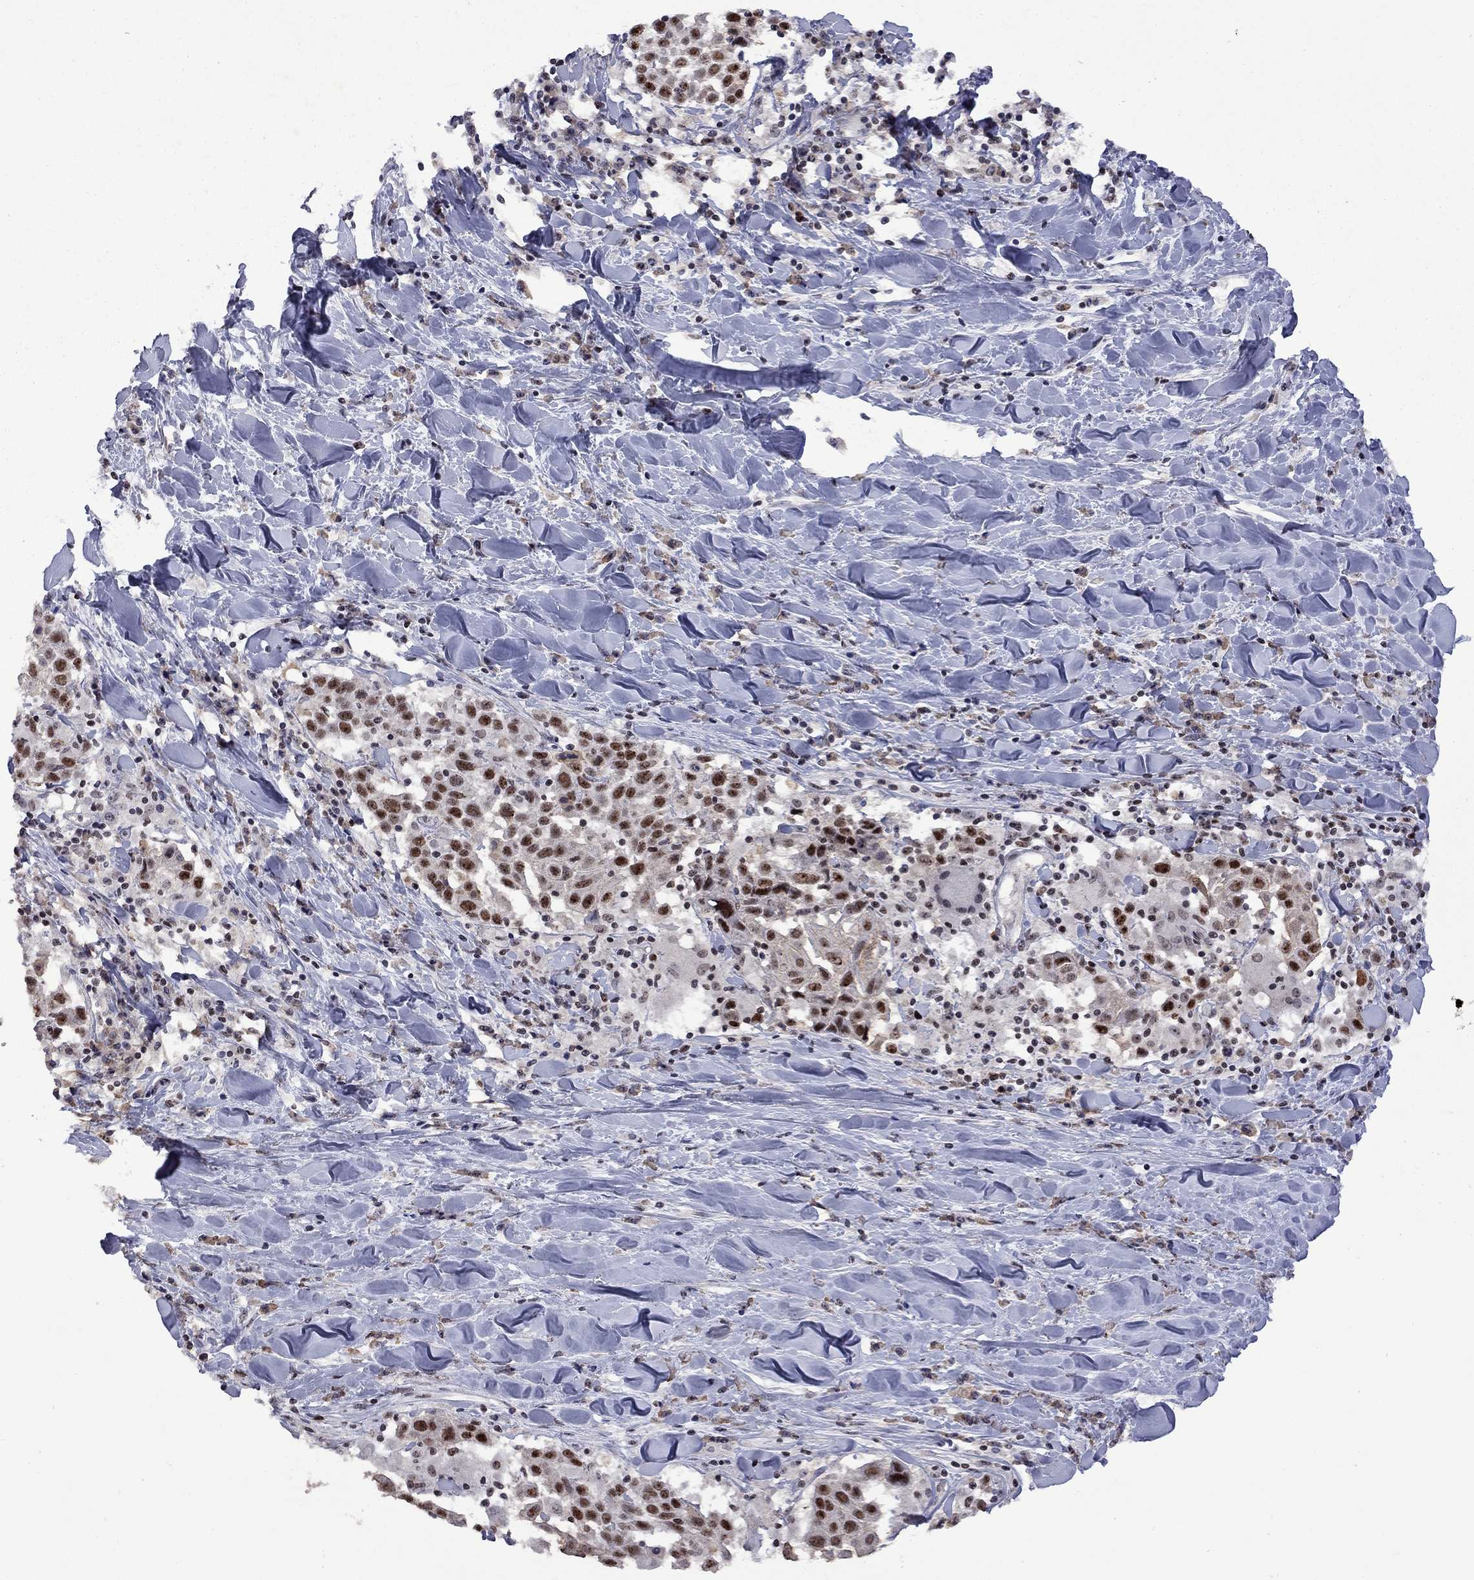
{"staining": {"intensity": "strong", "quantity": ">75%", "location": "nuclear"}, "tissue": "lung cancer", "cell_type": "Tumor cells", "image_type": "cancer", "snomed": [{"axis": "morphology", "description": "Squamous cell carcinoma, NOS"}, {"axis": "topography", "description": "Lung"}], "caption": "Lung squamous cell carcinoma stained for a protein demonstrates strong nuclear positivity in tumor cells. The protein is stained brown, and the nuclei are stained in blue (DAB IHC with brightfield microscopy, high magnification).", "gene": "SPOUT1", "patient": {"sex": "male", "age": 57}}